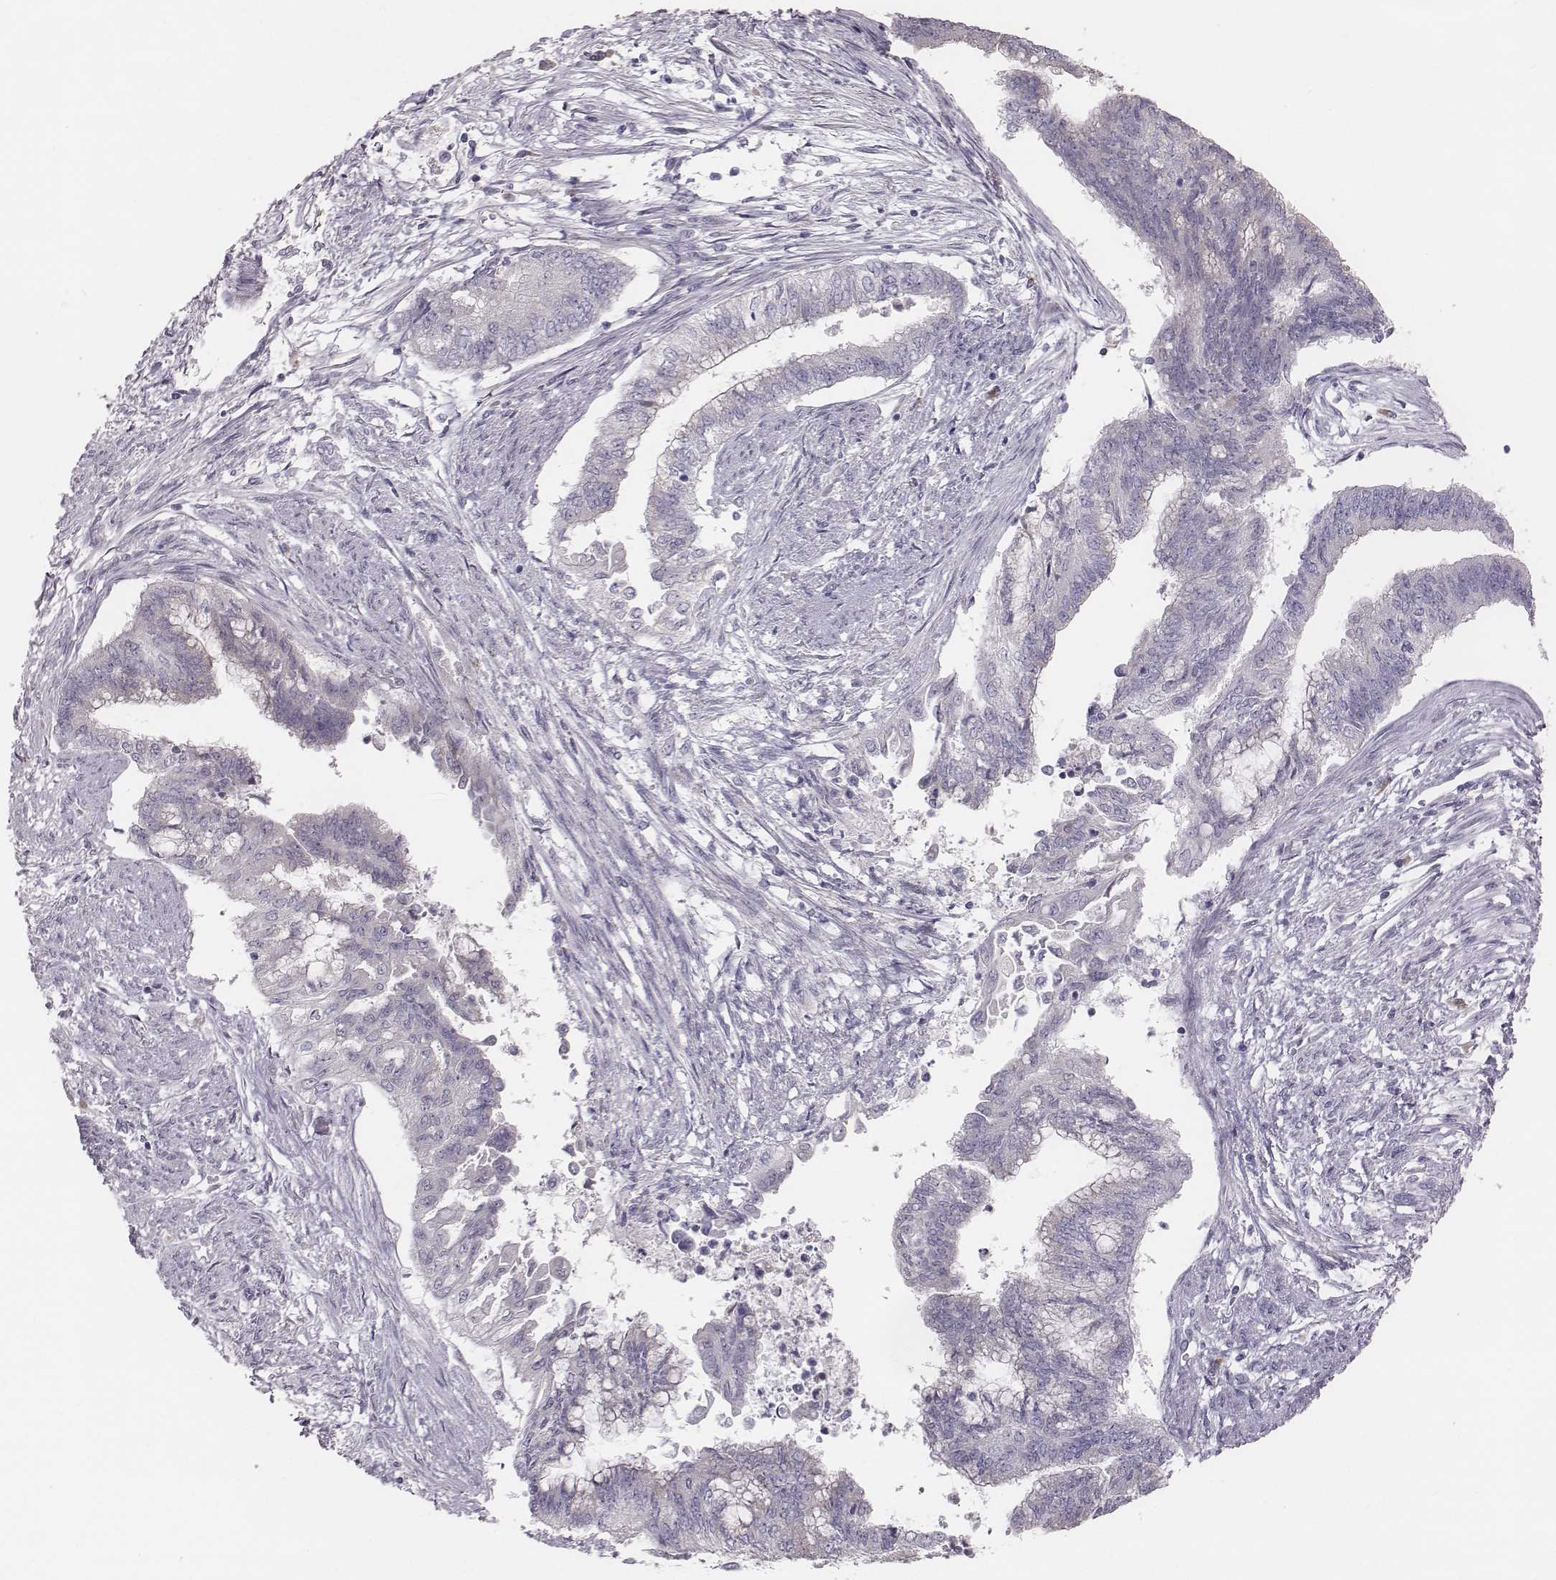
{"staining": {"intensity": "negative", "quantity": "none", "location": "none"}, "tissue": "endometrial cancer", "cell_type": "Tumor cells", "image_type": "cancer", "snomed": [{"axis": "morphology", "description": "Adenocarcinoma, NOS"}, {"axis": "topography", "description": "Endometrium"}], "caption": "An immunohistochemistry micrograph of endometrial cancer is shown. There is no staining in tumor cells of endometrial cancer.", "gene": "C6orf58", "patient": {"sex": "female", "age": 65}}